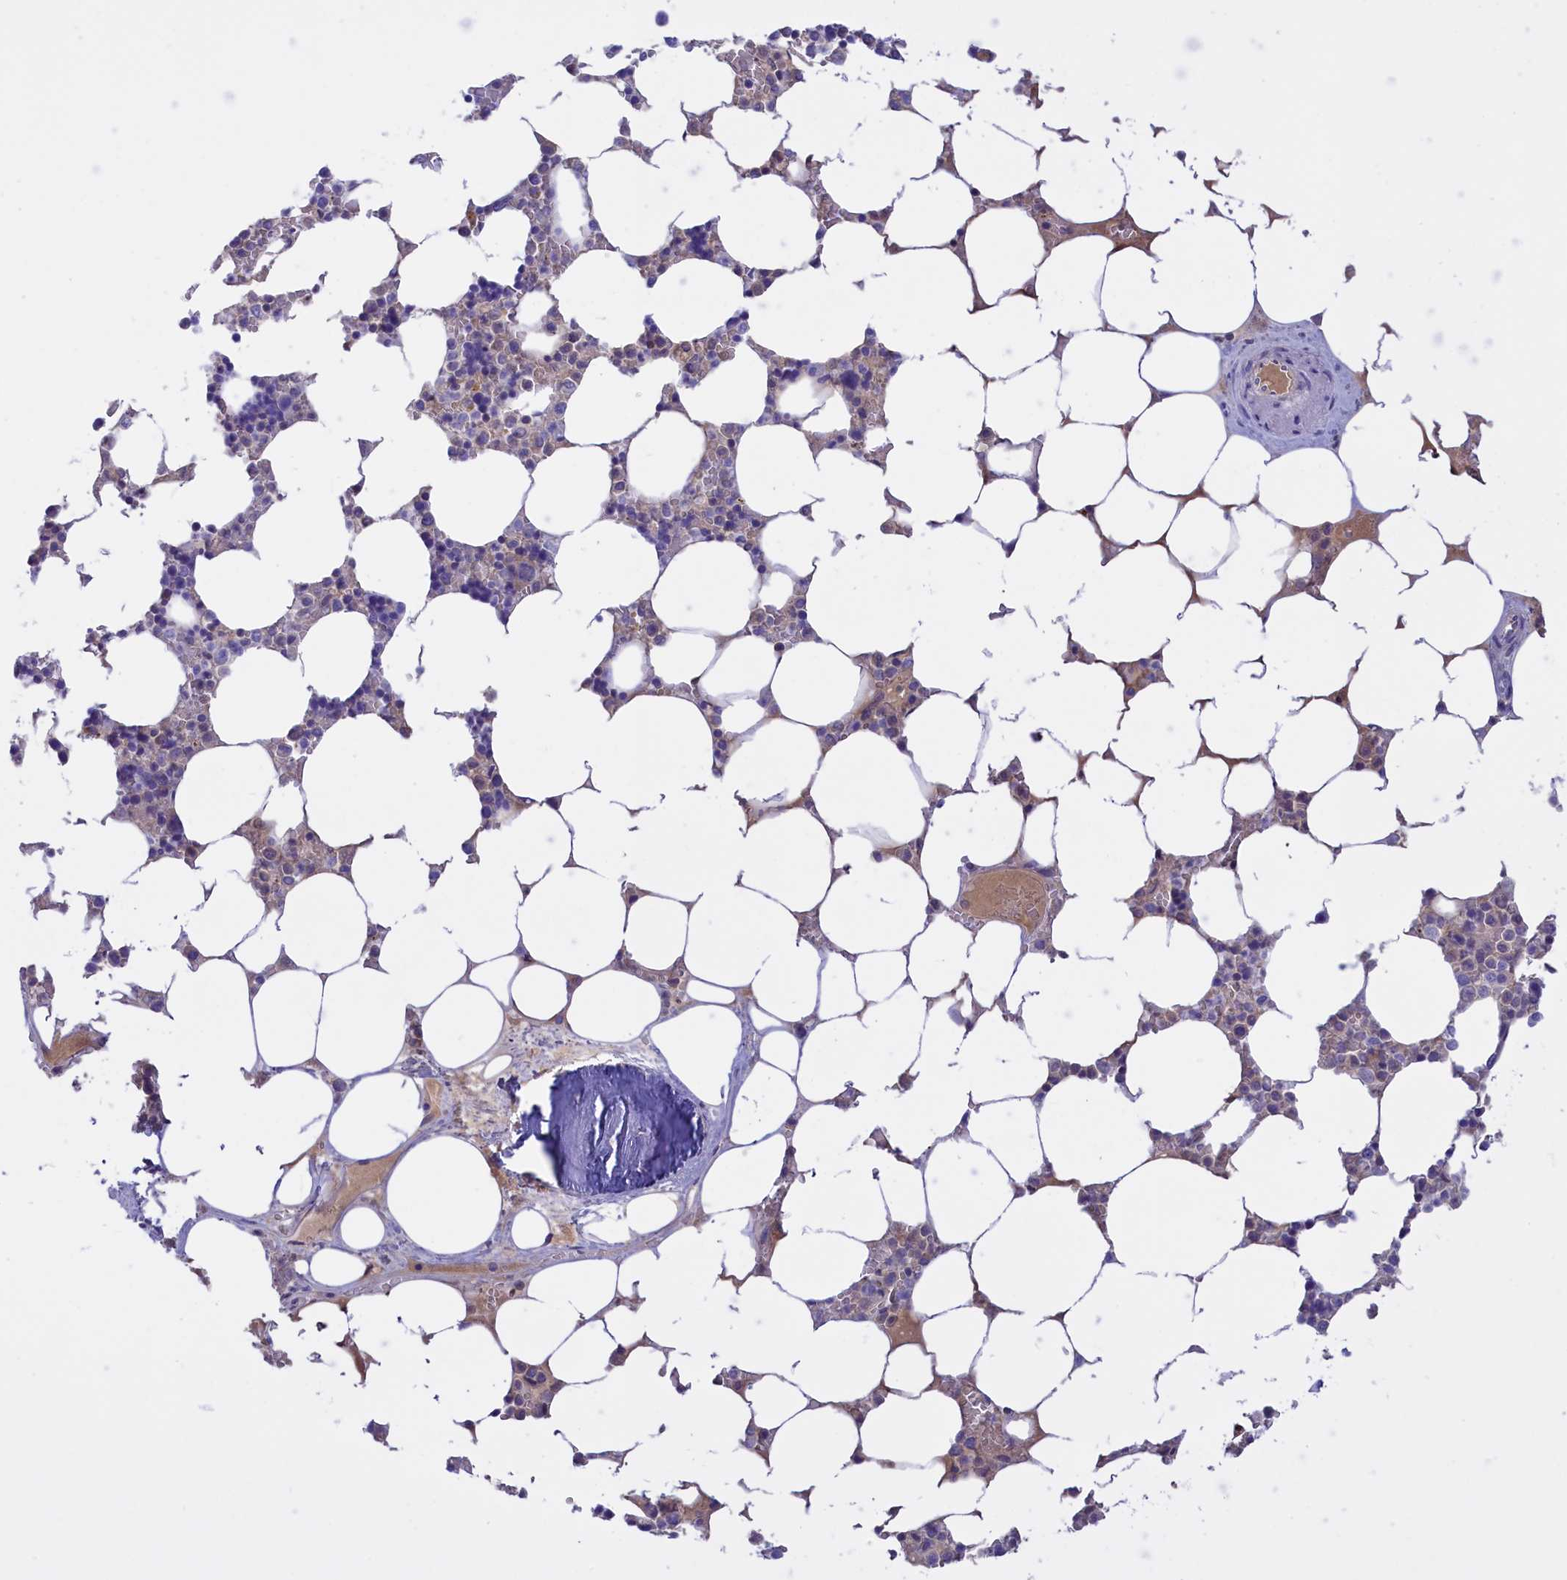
{"staining": {"intensity": "negative", "quantity": "none", "location": "none"}, "tissue": "bone marrow", "cell_type": "Hematopoietic cells", "image_type": "normal", "snomed": [{"axis": "morphology", "description": "Normal tissue, NOS"}, {"axis": "topography", "description": "Bone marrow"}], "caption": "This is an immunohistochemistry micrograph of normal human bone marrow. There is no staining in hematopoietic cells.", "gene": "PROK2", "patient": {"sex": "male", "age": 64}}